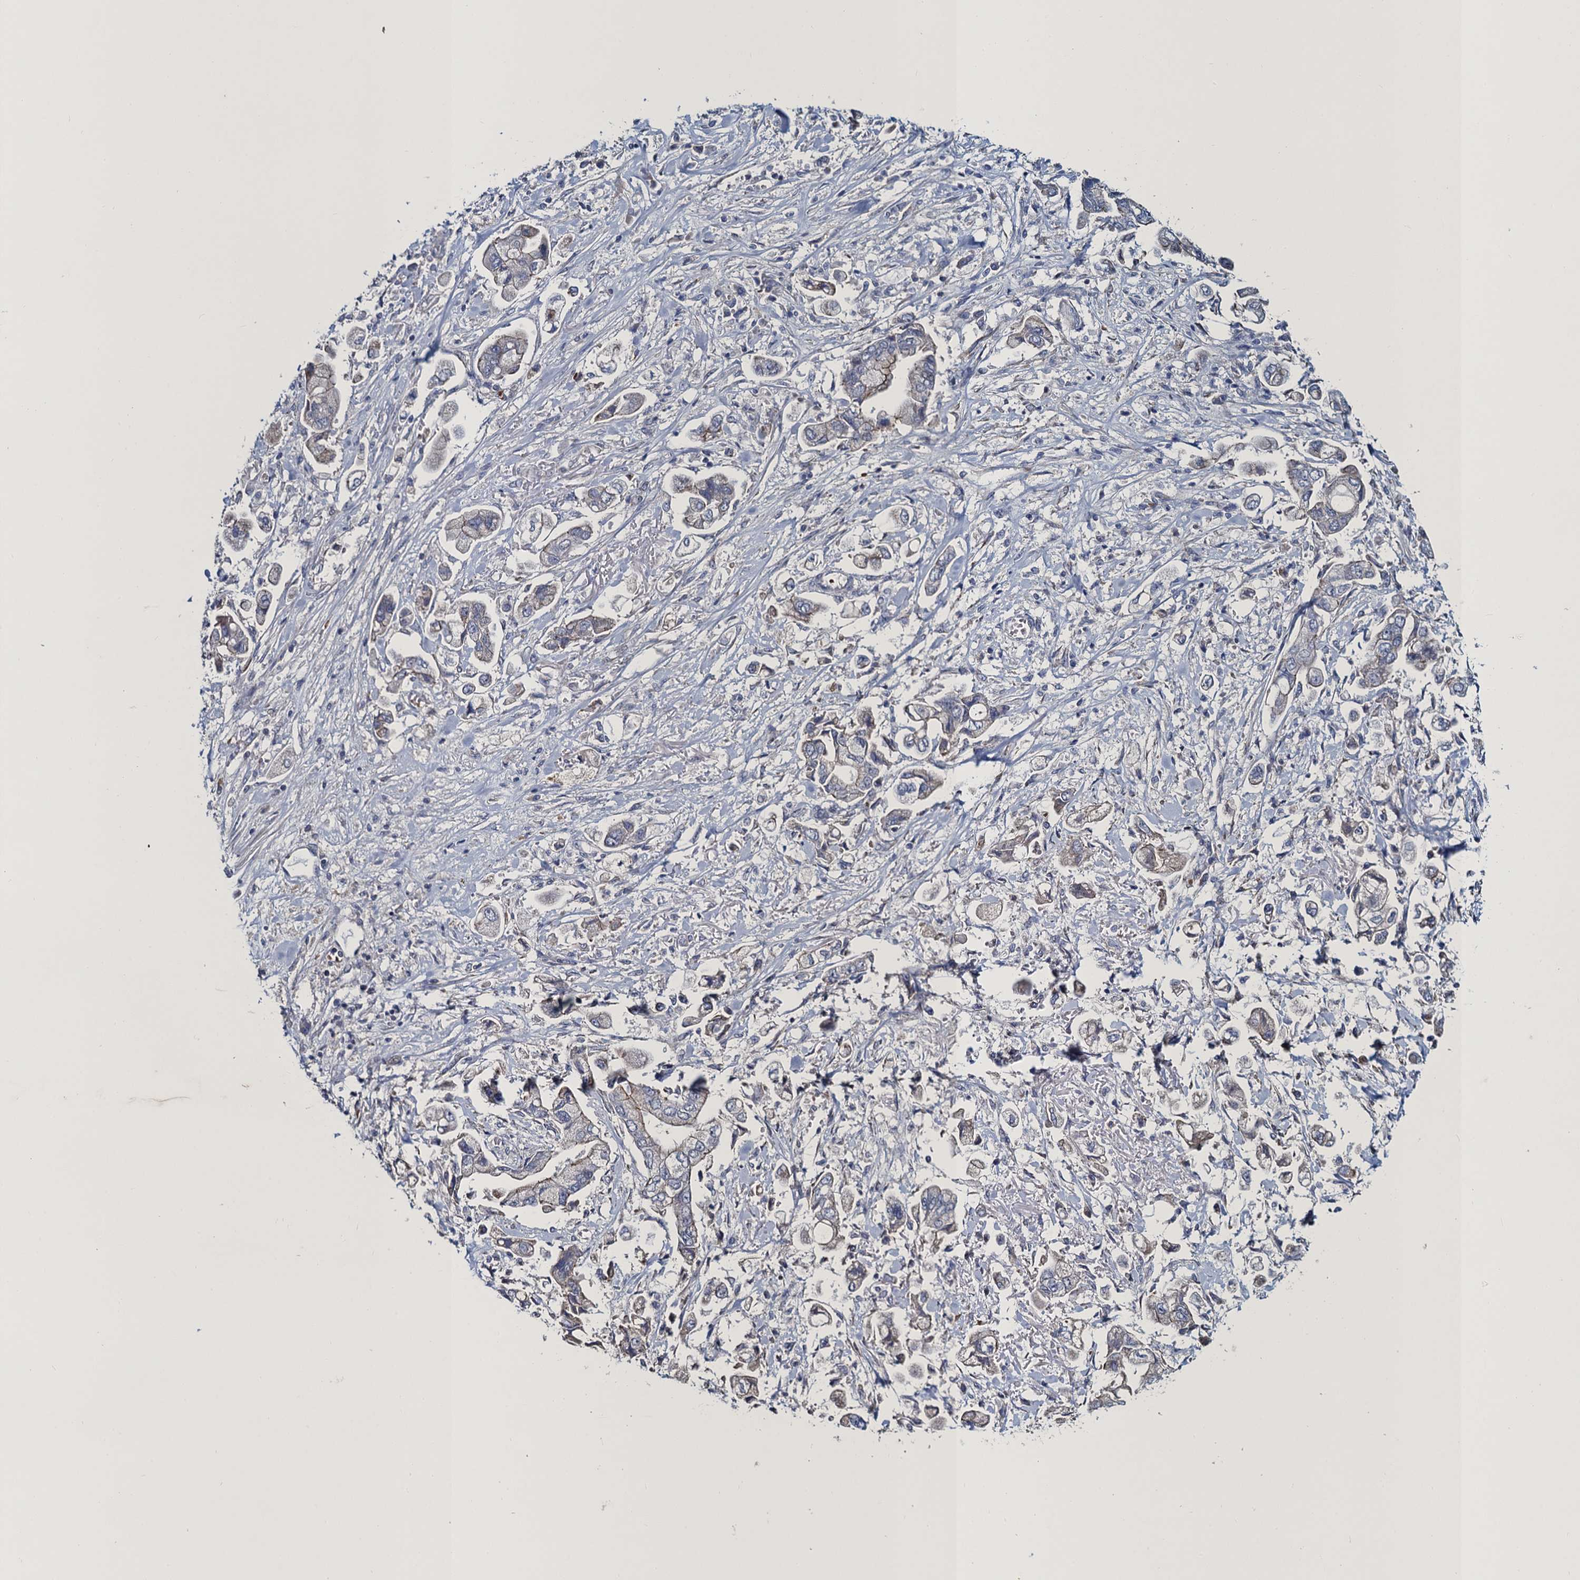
{"staining": {"intensity": "weak", "quantity": "<25%", "location": "cytoplasmic/membranous"}, "tissue": "stomach cancer", "cell_type": "Tumor cells", "image_type": "cancer", "snomed": [{"axis": "morphology", "description": "Adenocarcinoma, NOS"}, {"axis": "topography", "description": "Stomach"}], "caption": "A high-resolution photomicrograph shows immunohistochemistry staining of adenocarcinoma (stomach), which exhibits no significant expression in tumor cells.", "gene": "ATOSA", "patient": {"sex": "male", "age": 62}}